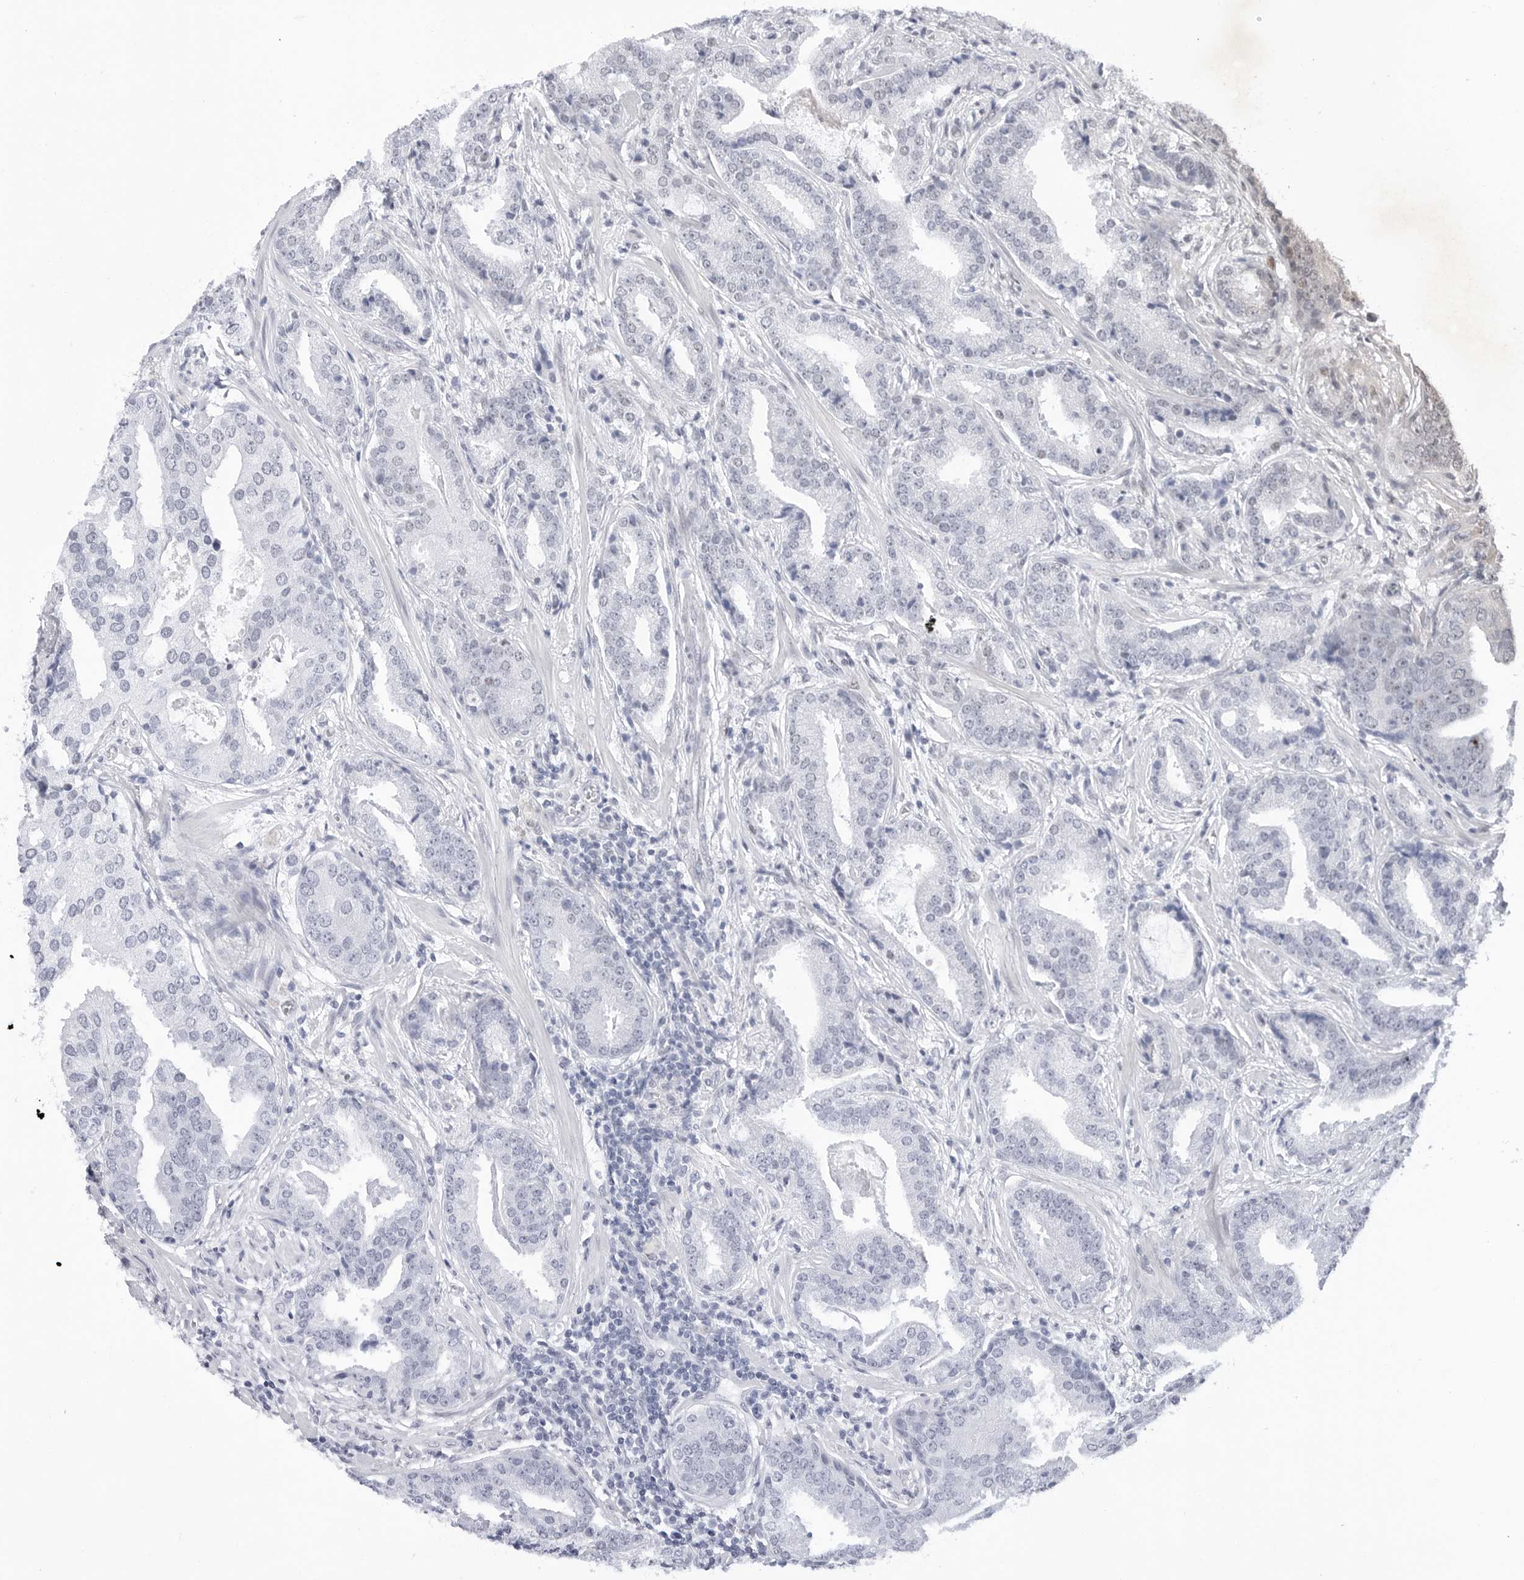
{"staining": {"intensity": "negative", "quantity": "none", "location": "none"}, "tissue": "prostate cancer", "cell_type": "Tumor cells", "image_type": "cancer", "snomed": [{"axis": "morphology", "description": "Adenocarcinoma, Low grade"}, {"axis": "topography", "description": "Prostate"}], "caption": "The micrograph displays no significant positivity in tumor cells of prostate cancer (low-grade adenocarcinoma).", "gene": "C1orf162", "patient": {"sex": "male", "age": 67}}